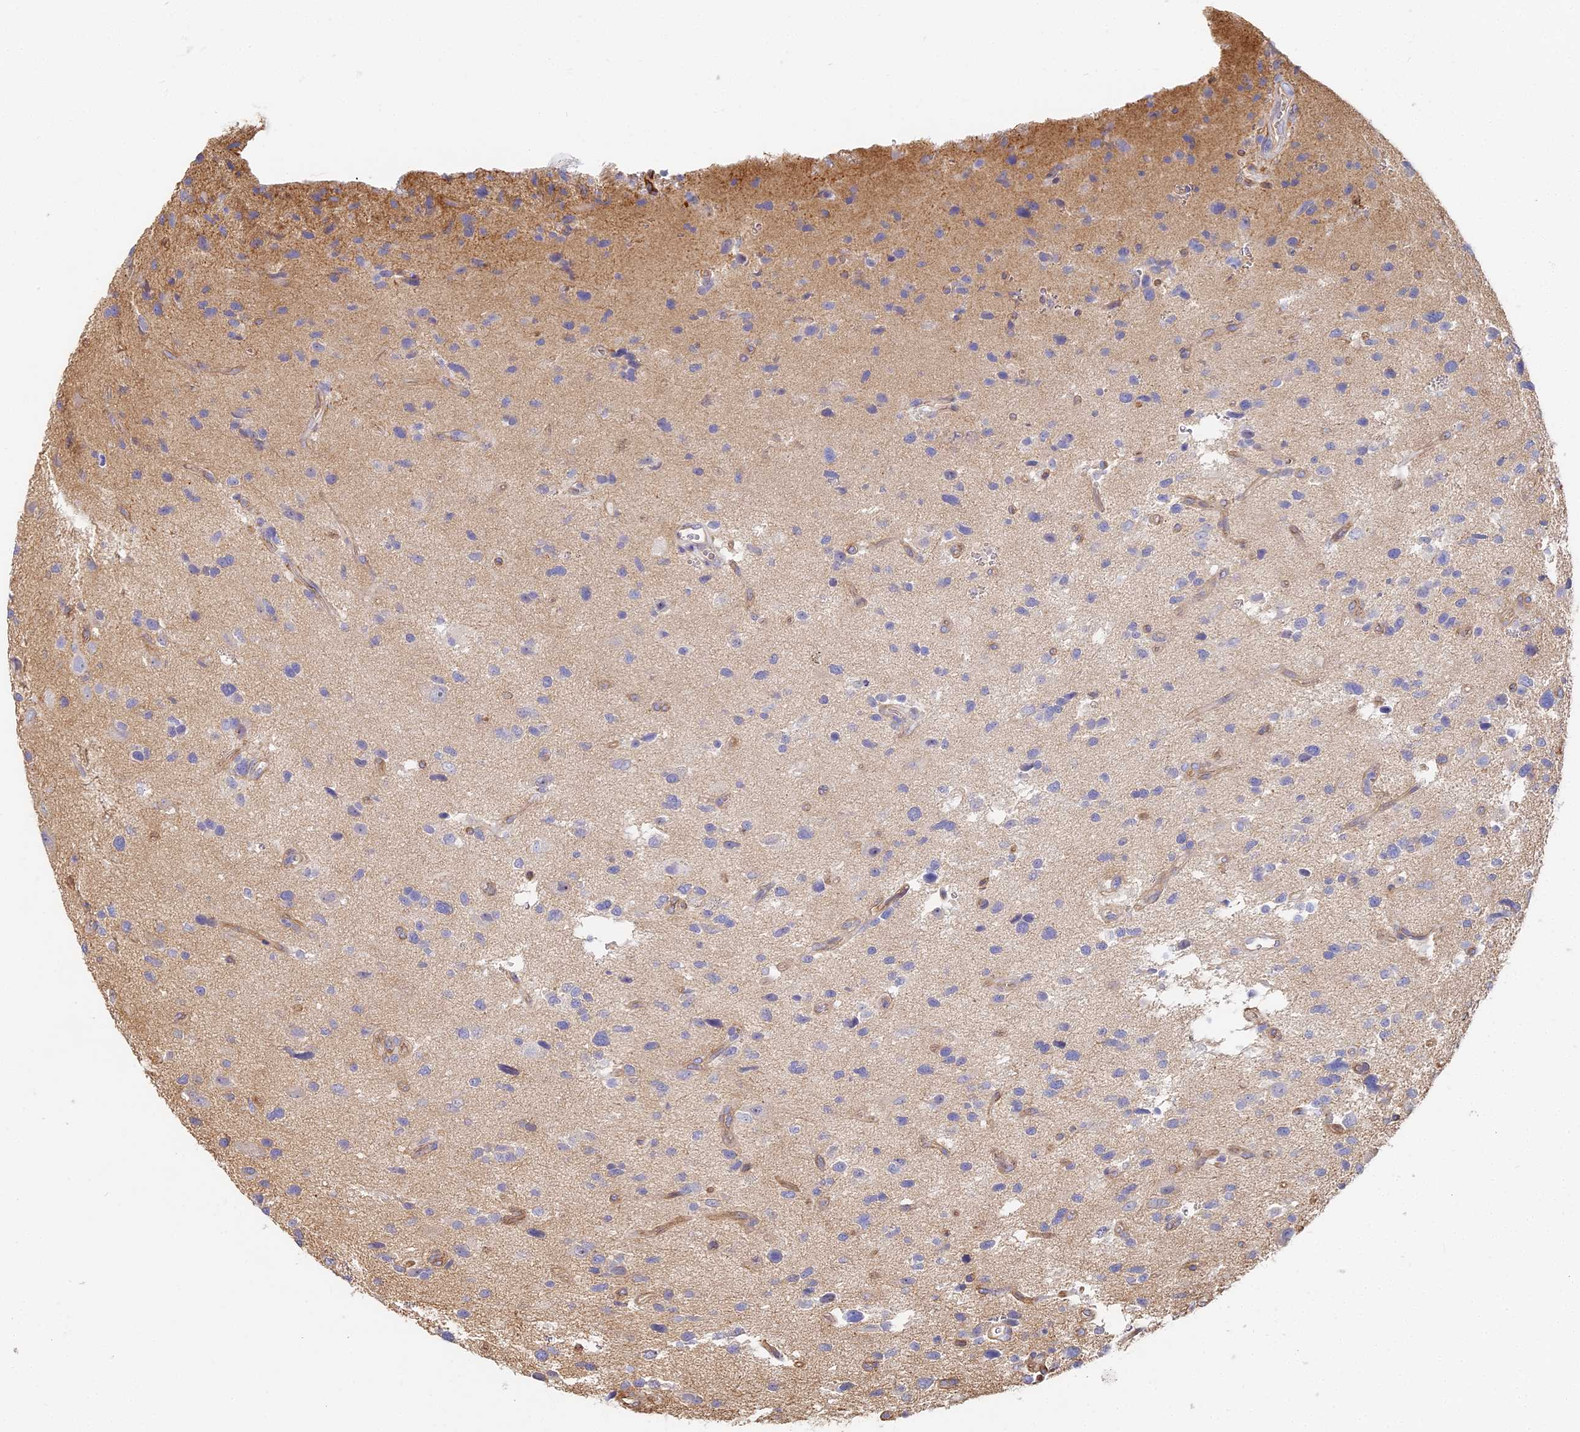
{"staining": {"intensity": "negative", "quantity": "none", "location": "none"}, "tissue": "glioma", "cell_type": "Tumor cells", "image_type": "cancer", "snomed": [{"axis": "morphology", "description": "Glioma, malignant, High grade"}, {"axis": "topography", "description": "Brain"}], "caption": "Immunohistochemical staining of human glioma exhibits no significant positivity in tumor cells. Nuclei are stained in blue.", "gene": "CCDC30", "patient": {"sex": "male", "age": 33}}